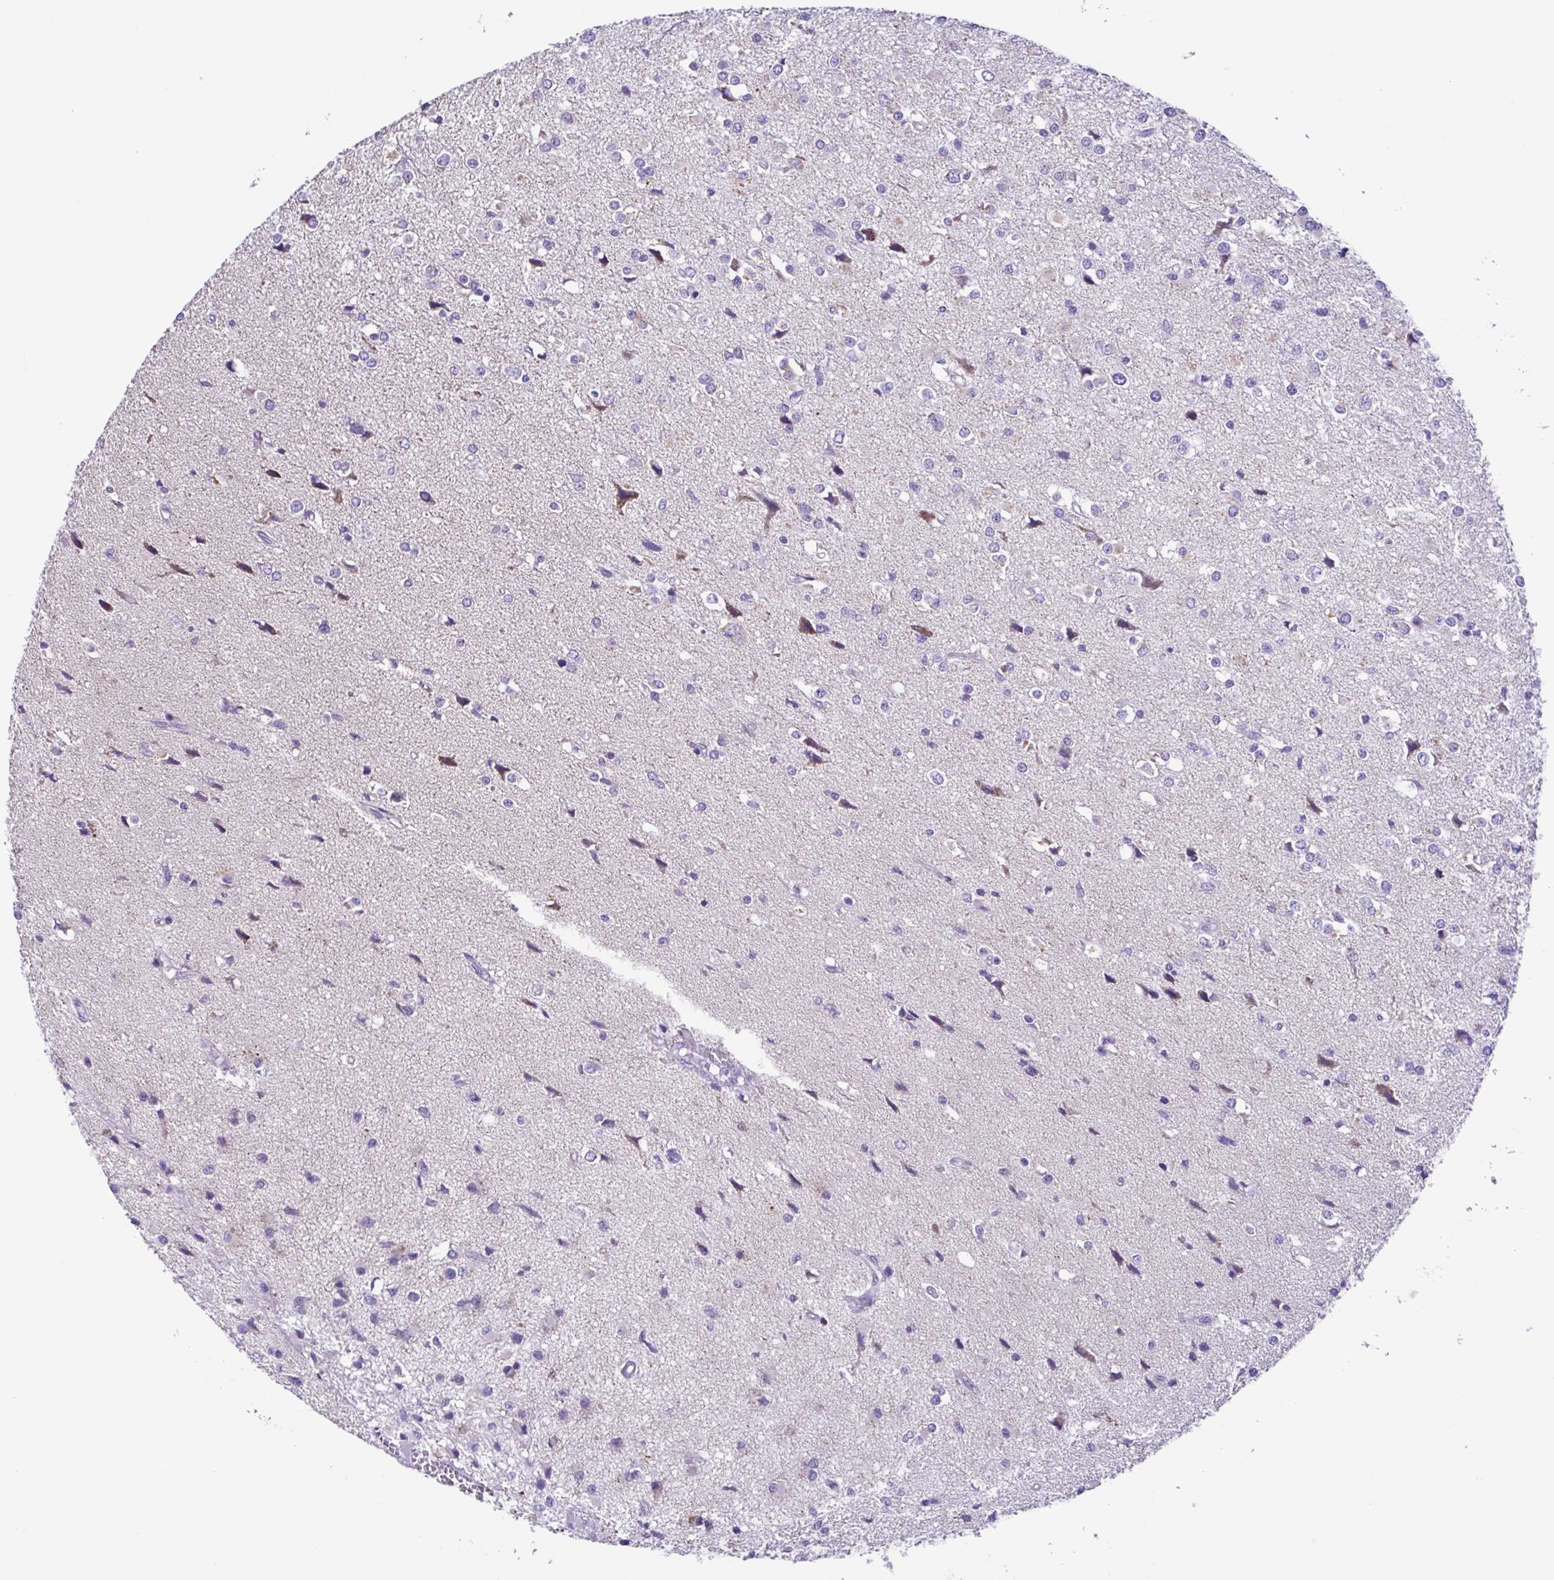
{"staining": {"intensity": "negative", "quantity": "none", "location": "none"}, "tissue": "glioma", "cell_type": "Tumor cells", "image_type": "cancer", "snomed": [{"axis": "morphology", "description": "Glioma, malignant, High grade"}, {"axis": "topography", "description": "Brain"}], "caption": "The image exhibits no staining of tumor cells in glioma.", "gene": "ACTRT3", "patient": {"sex": "male", "age": 54}}